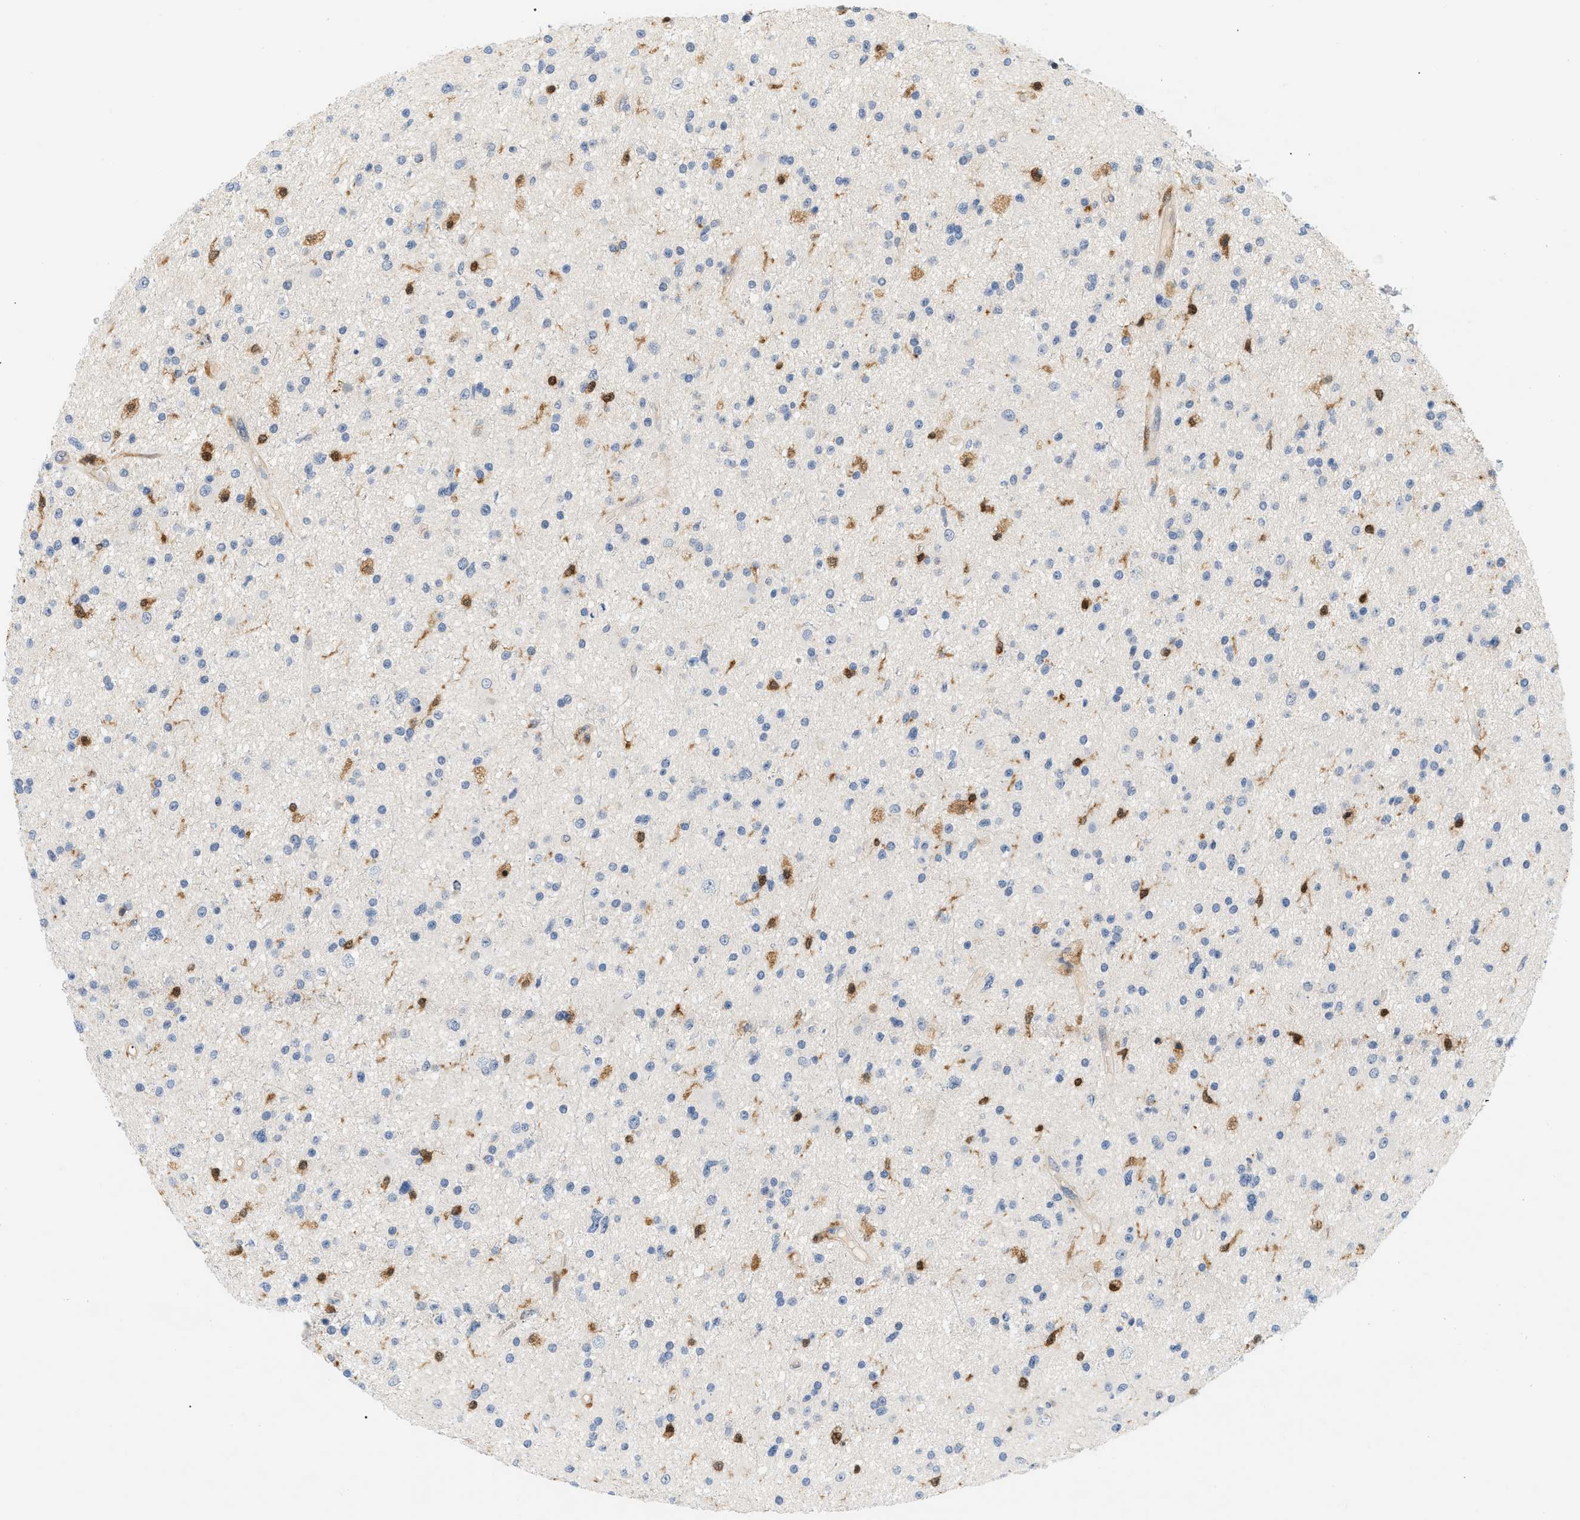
{"staining": {"intensity": "negative", "quantity": "none", "location": "none"}, "tissue": "glioma", "cell_type": "Tumor cells", "image_type": "cancer", "snomed": [{"axis": "morphology", "description": "Glioma, malignant, High grade"}, {"axis": "topography", "description": "Brain"}], "caption": "The micrograph demonstrates no staining of tumor cells in high-grade glioma (malignant).", "gene": "PYCARD", "patient": {"sex": "male", "age": 33}}